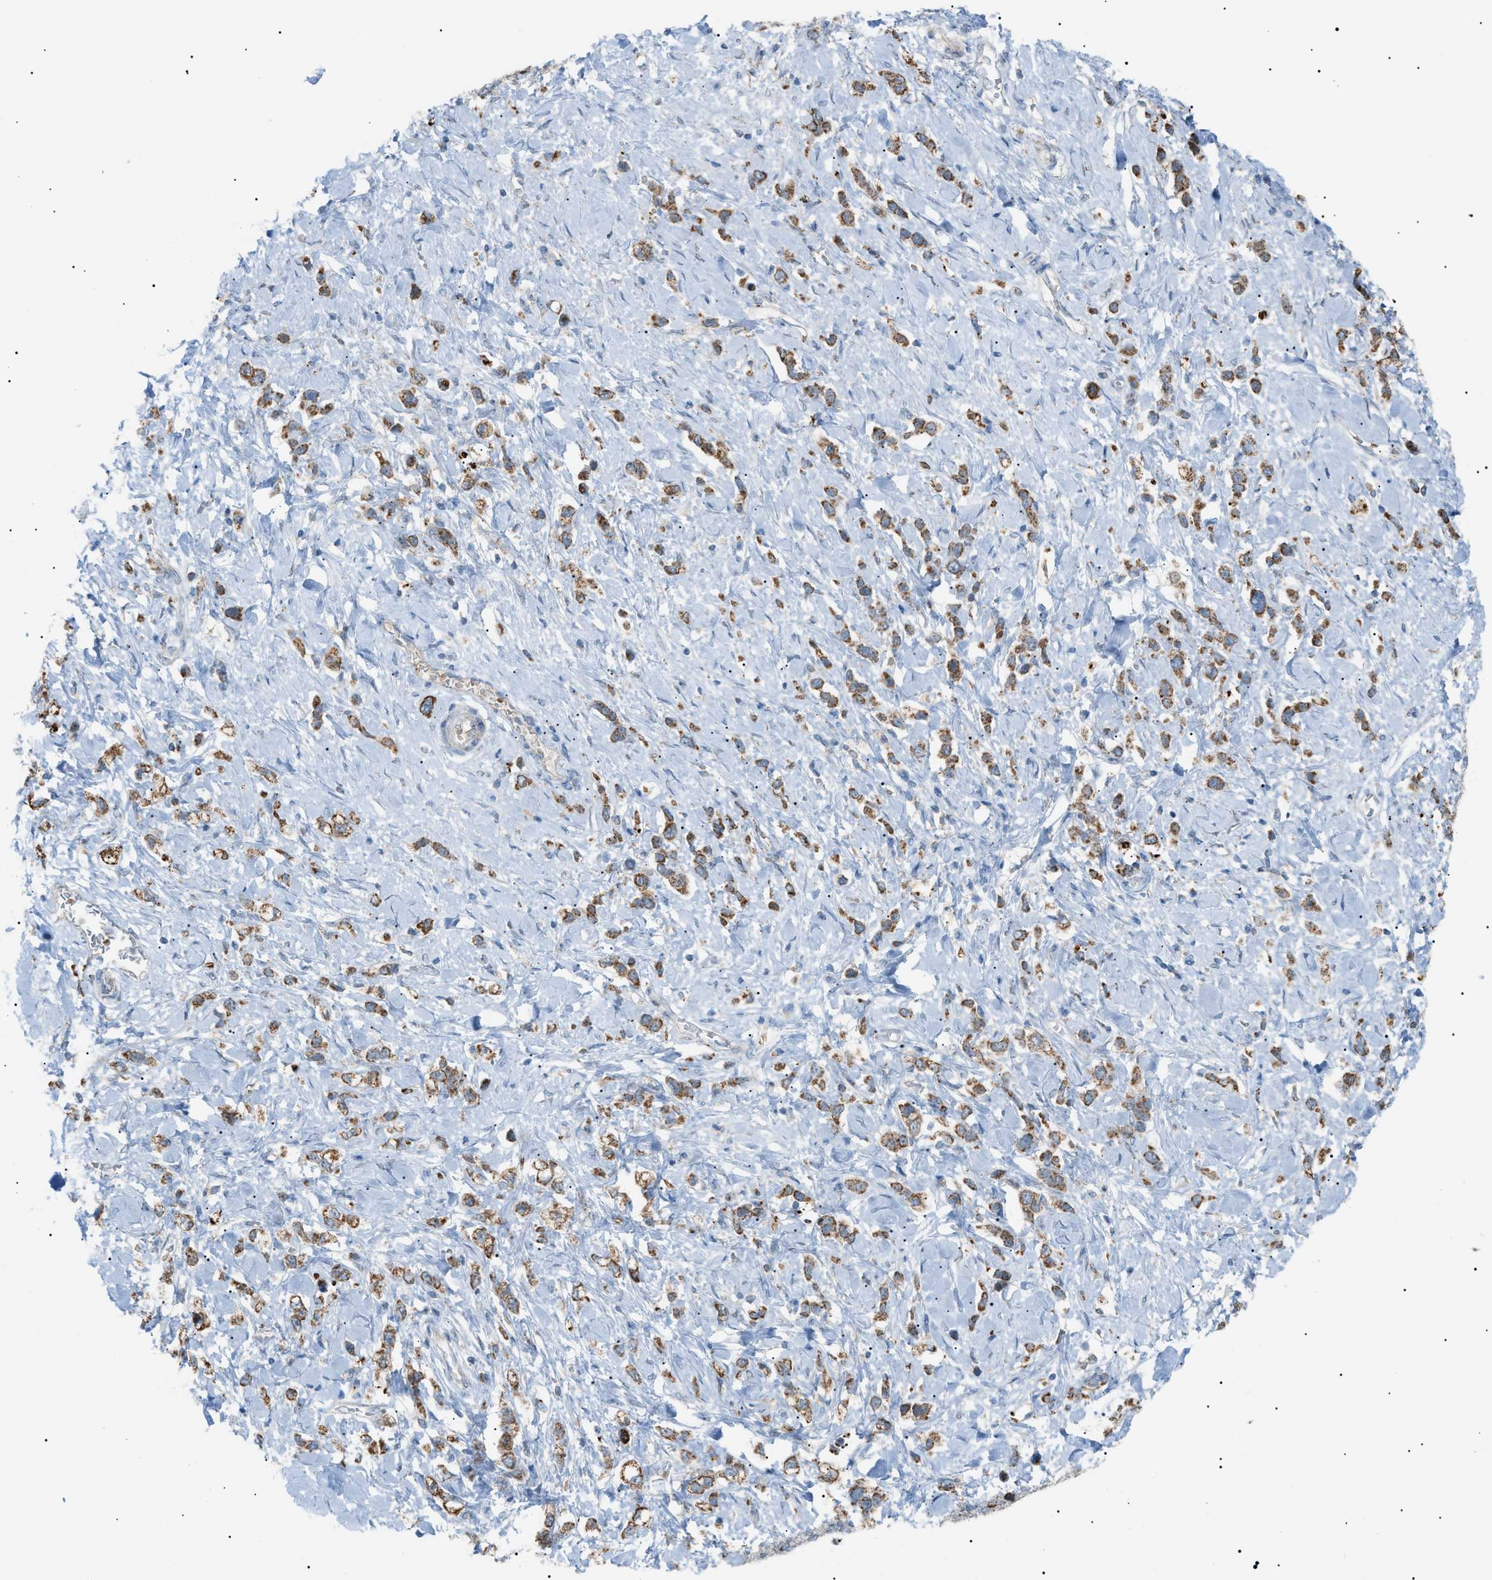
{"staining": {"intensity": "moderate", "quantity": ">75%", "location": "cytoplasmic/membranous"}, "tissue": "stomach cancer", "cell_type": "Tumor cells", "image_type": "cancer", "snomed": [{"axis": "morphology", "description": "Normal tissue, NOS"}, {"axis": "morphology", "description": "Adenocarcinoma, NOS"}, {"axis": "topography", "description": "Stomach, upper"}, {"axis": "topography", "description": "Stomach"}], "caption": "Tumor cells reveal medium levels of moderate cytoplasmic/membranous staining in about >75% of cells in human adenocarcinoma (stomach).", "gene": "ZNF516", "patient": {"sex": "female", "age": 65}}